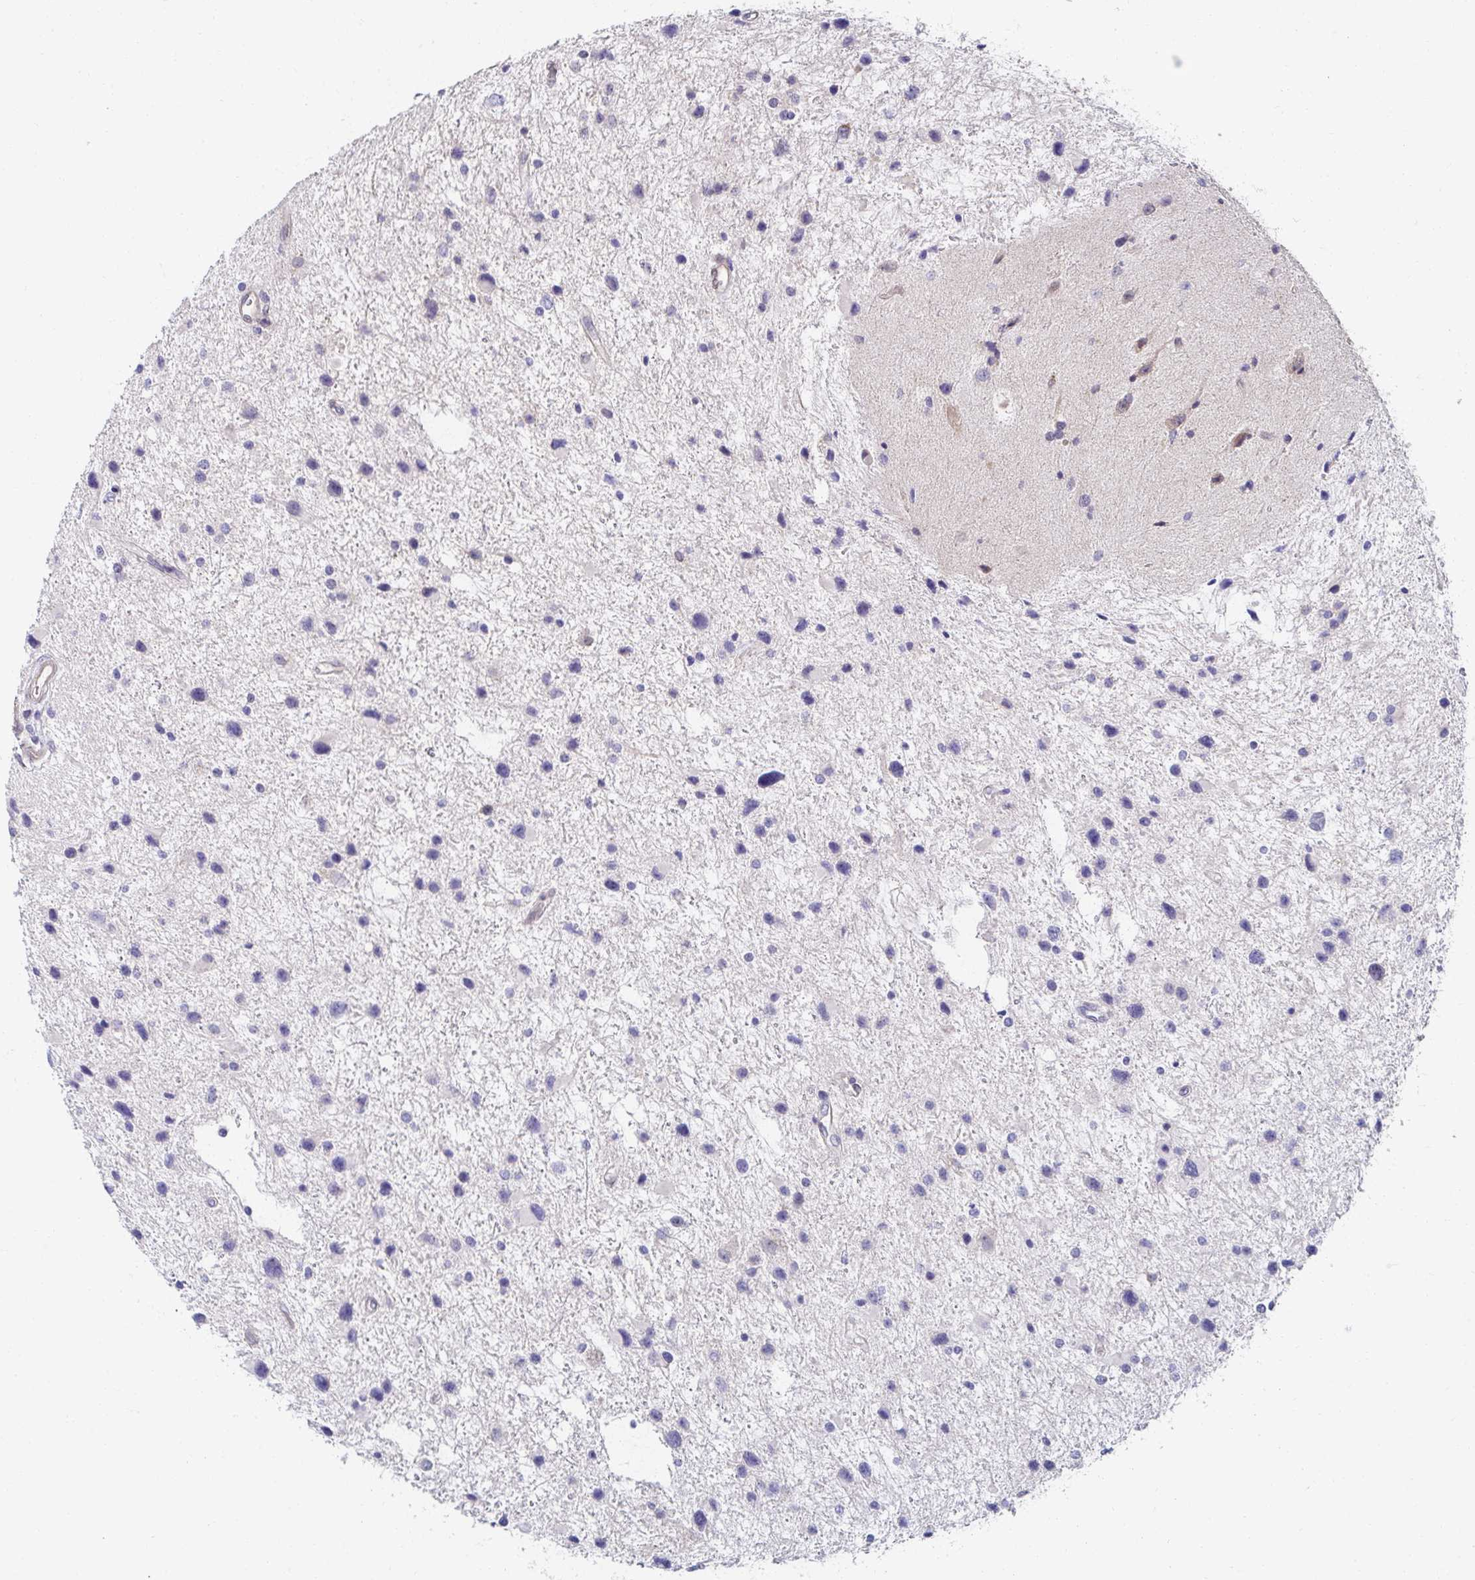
{"staining": {"intensity": "negative", "quantity": "none", "location": "none"}, "tissue": "glioma", "cell_type": "Tumor cells", "image_type": "cancer", "snomed": [{"axis": "morphology", "description": "Glioma, malignant, Low grade"}, {"axis": "topography", "description": "Brain"}], "caption": "Malignant low-grade glioma was stained to show a protein in brown. There is no significant staining in tumor cells.", "gene": "AKAP14", "patient": {"sex": "female", "age": 32}}